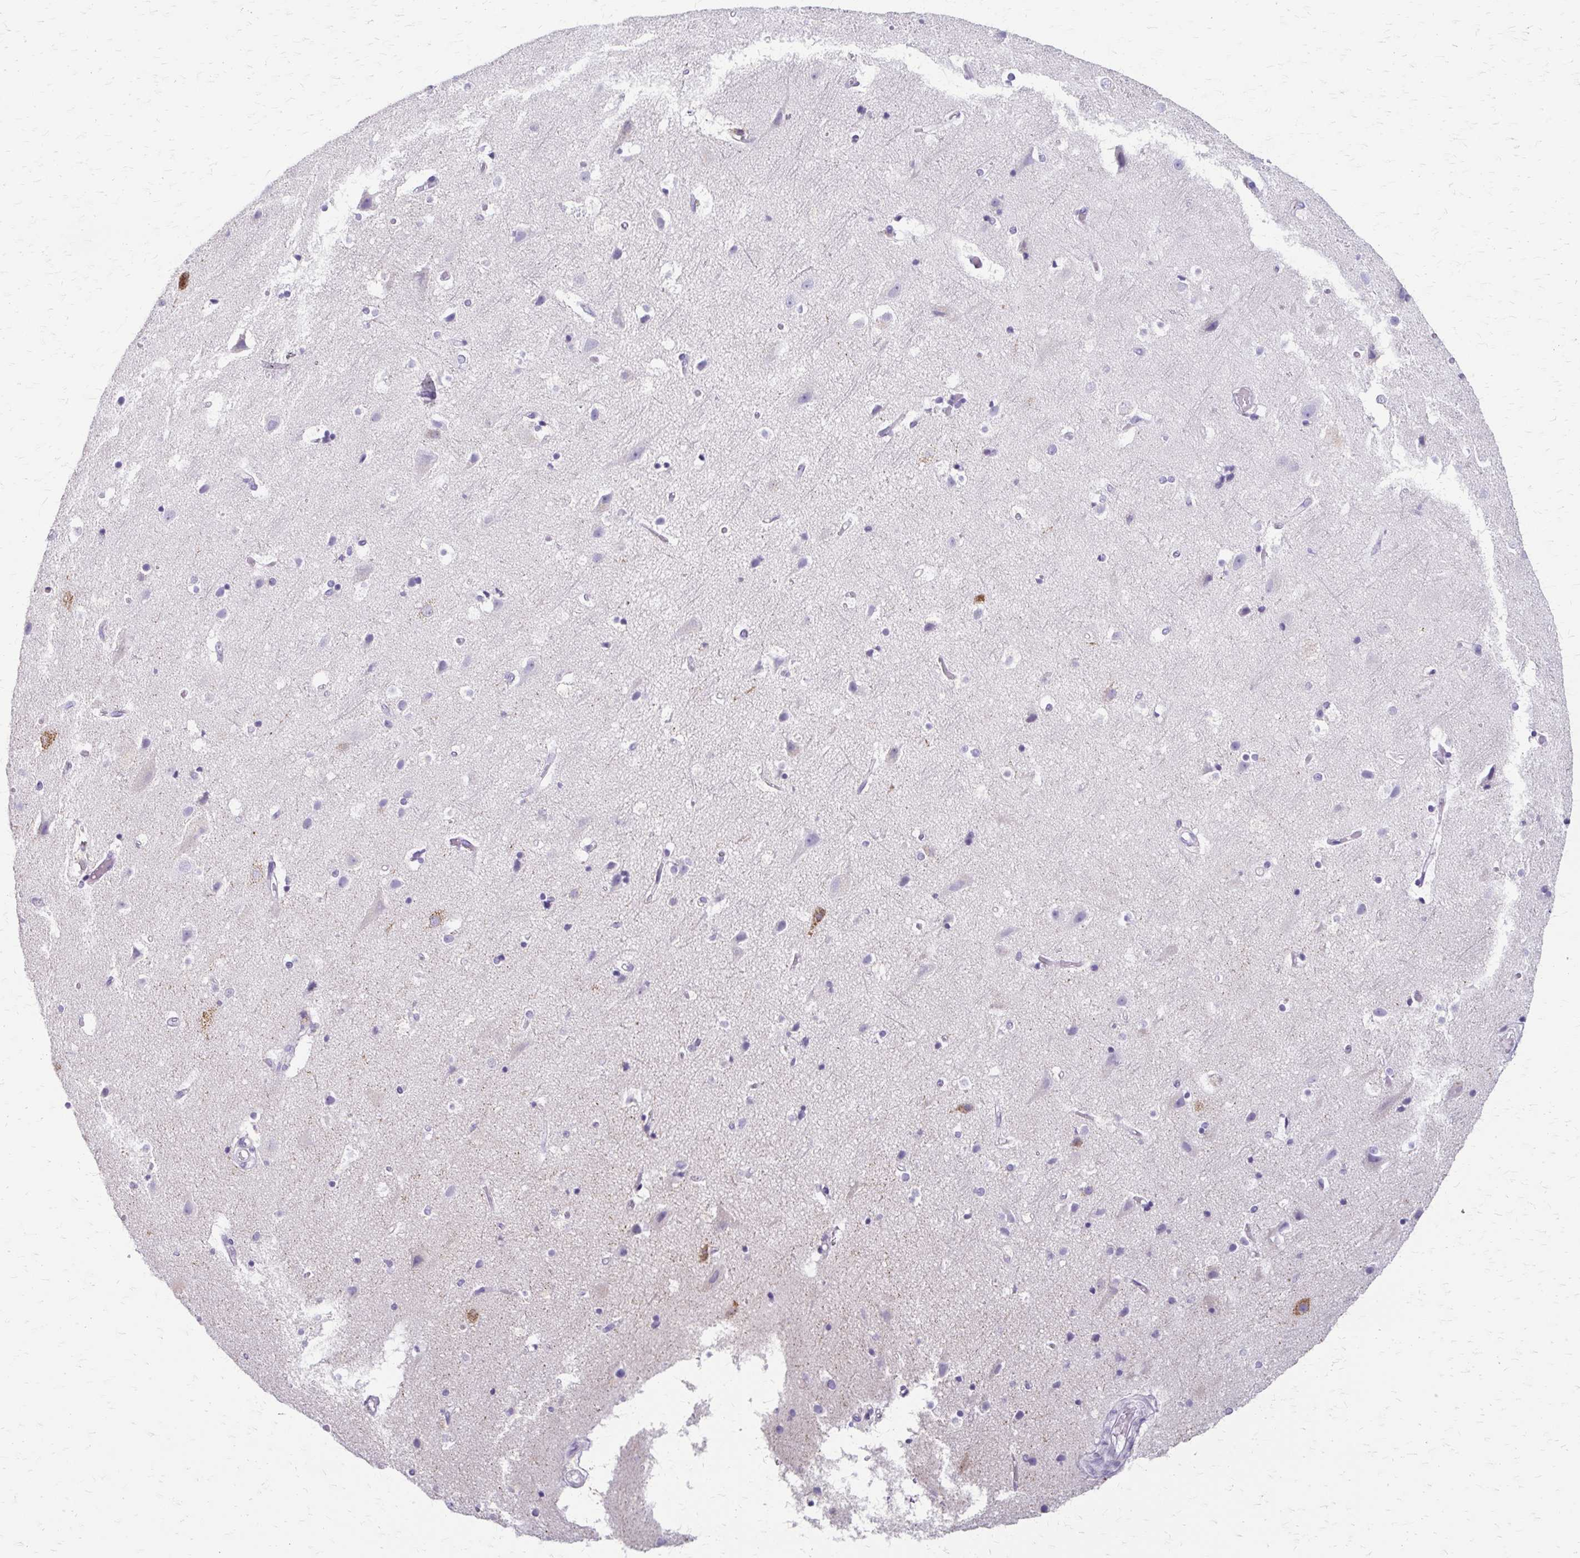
{"staining": {"intensity": "negative", "quantity": "none", "location": "none"}, "tissue": "cerebral cortex", "cell_type": "Endothelial cells", "image_type": "normal", "snomed": [{"axis": "morphology", "description": "Normal tissue, NOS"}, {"axis": "topography", "description": "Cerebral cortex"}], "caption": "The photomicrograph exhibits no significant expression in endothelial cells of cerebral cortex.", "gene": "ZSCAN5B", "patient": {"sex": "female", "age": 52}}